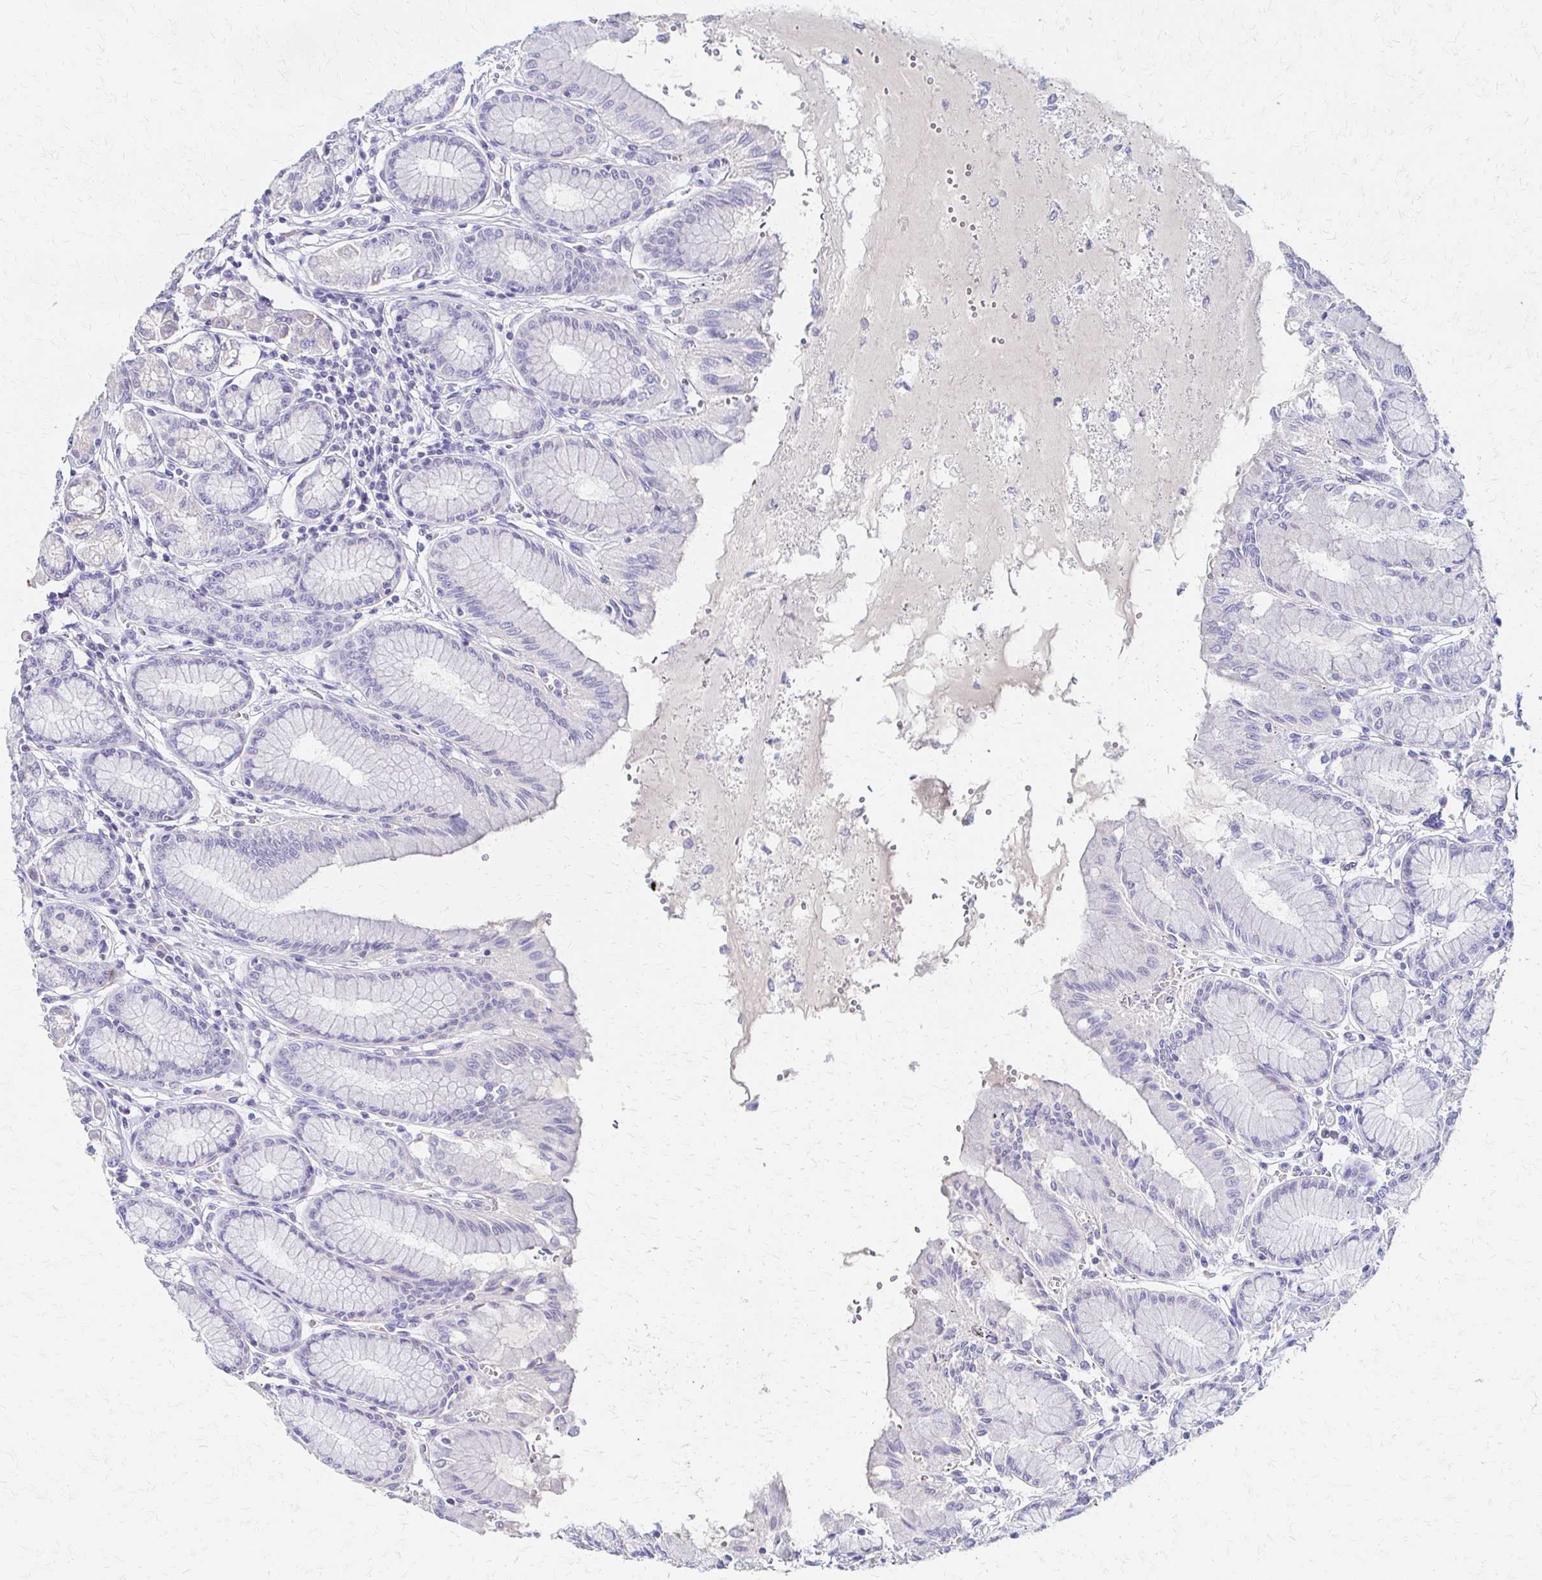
{"staining": {"intensity": "negative", "quantity": "none", "location": "none"}, "tissue": "stomach", "cell_type": "Glandular cells", "image_type": "normal", "snomed": [{"axis": "morphology", "description": "Normal tissue, NOS"}, {"axis": "topography", "description": "Stomach"}, {"axis": "topography", "description": "Stomach, lower"}], "caption": "High magnification brightfield microscopy of normal stomach stained with DAB (3,3'-diaminobenzidine) (brown) and counterstained with hematoxylin (blue): glandular cells show no significant staining.", "gene": "AZGP1", "patient": {"sex": "male", "age": 76}}